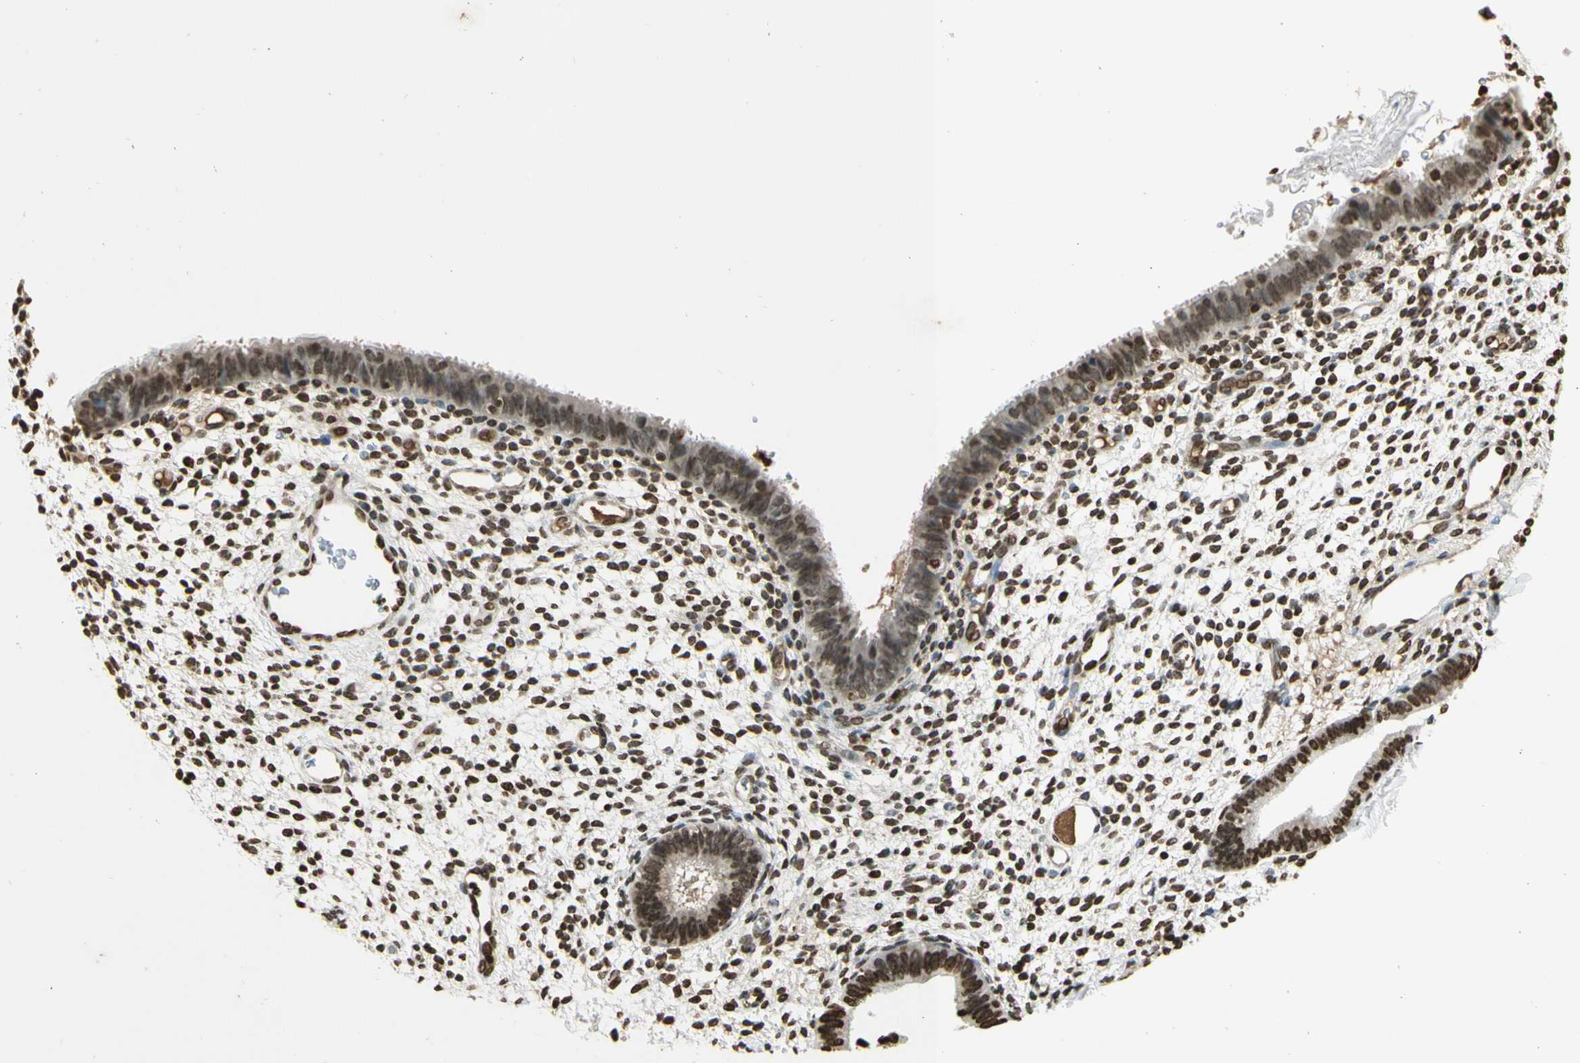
{"staining": {"intensity": "moderate", "quantity": "25%-75%", "location": "nuclear"}, "tissue": "endometrium", "cell_type": "Cells in endometrial stroma", "image_type": "normal", "snomed": [{"axis": "morphology", "description": "Normal tissue, NOS"}, {"axis": "topography", "description": "Endometrium"}], "caption": "Protein positivity by immunohistochemistry demonstrates moderate nuclear expression in about 25%-75% of cells in endometrial stroma in benign endometrium.", "gene": "RORA", "patient": {"sex": "female", "age": 61}}